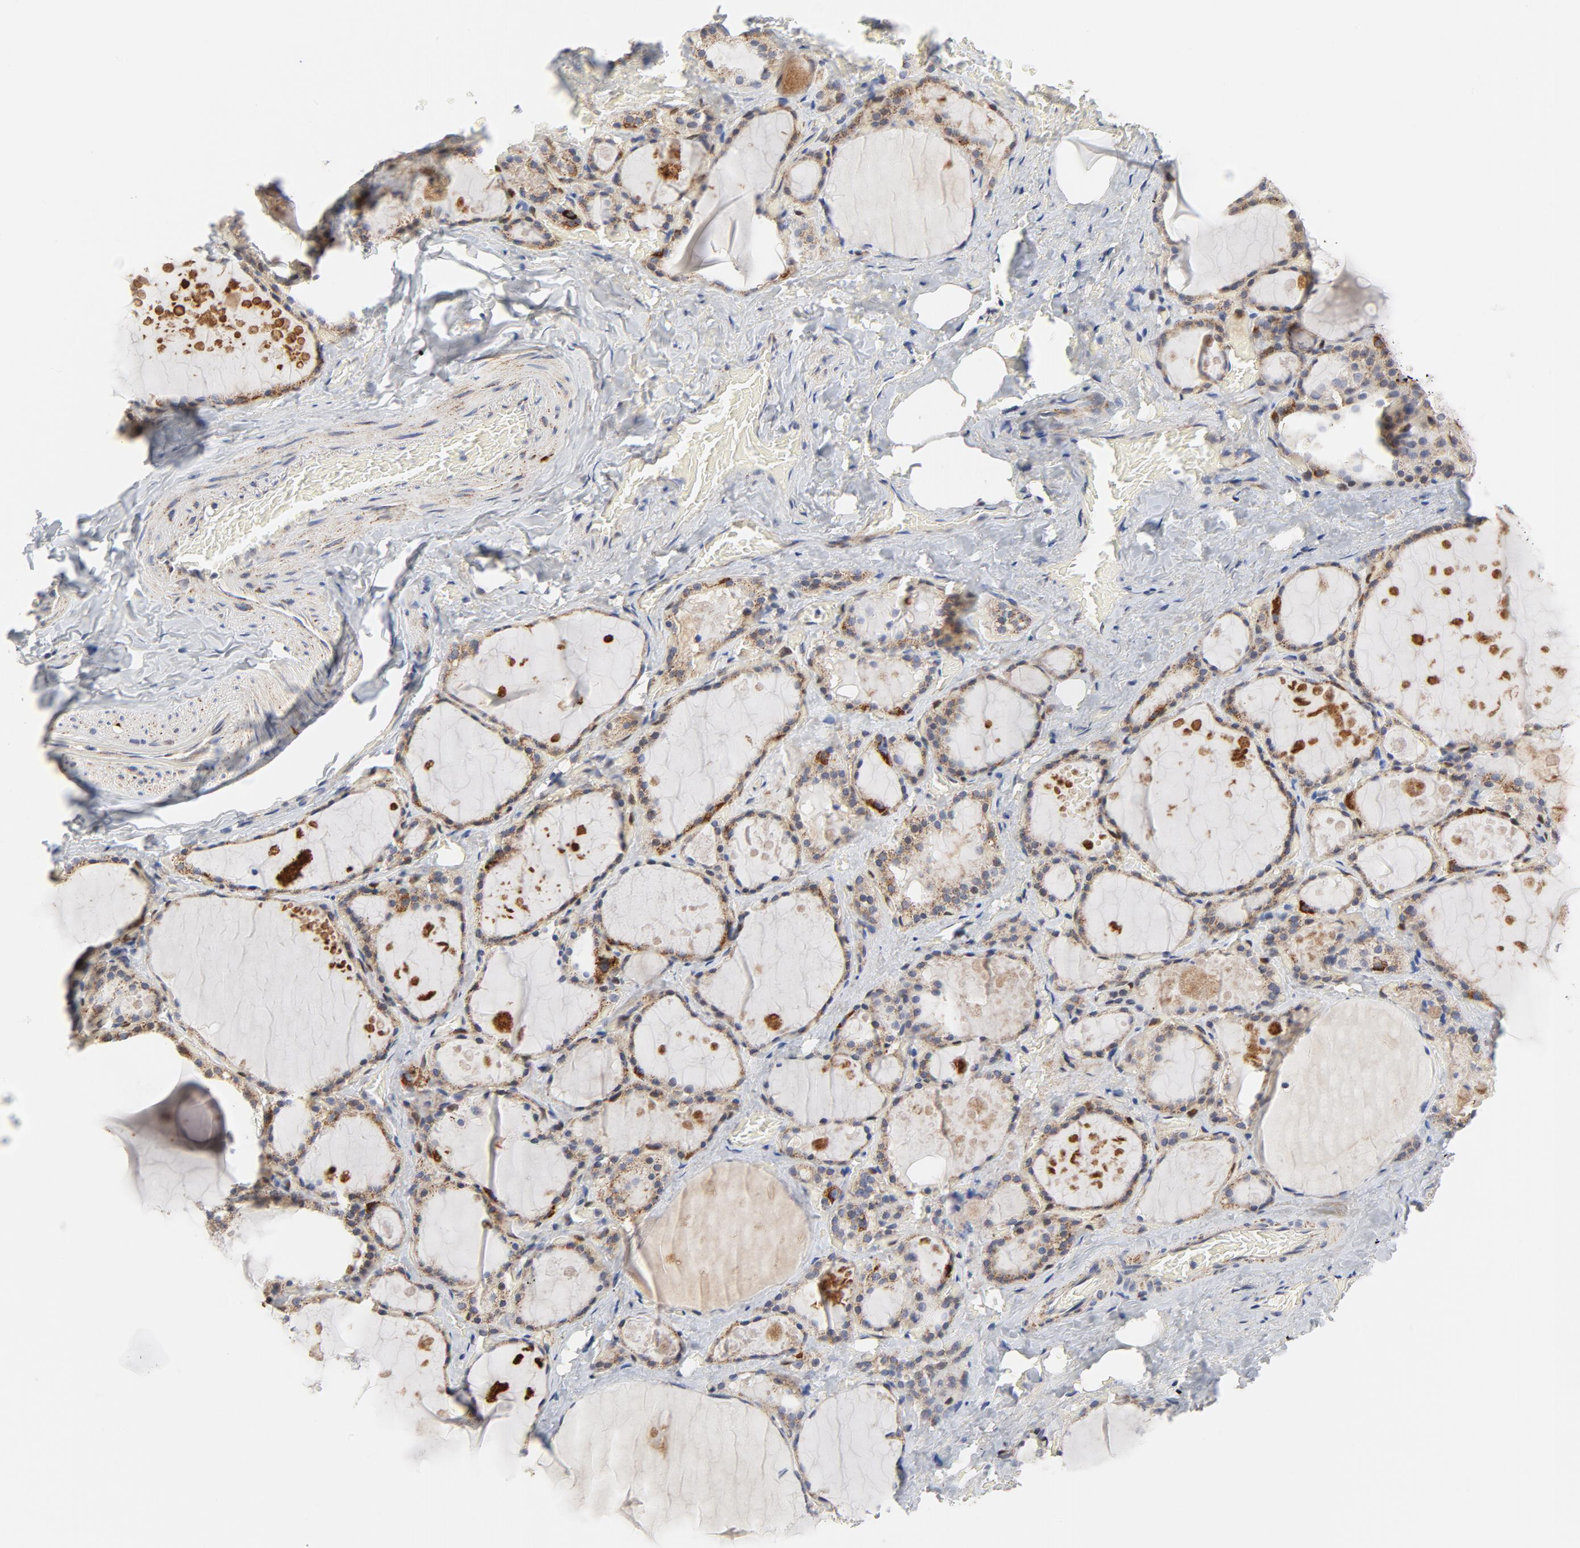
{"staining": {"intensity": "moderate", "quantity": ">75%", "location": "cytoplasmic/membranous"}, "tissue": "thyroid gland", "cell_type": "Glandular cells", "image_type": "normal", "snomed": [{"axis": "morphology", "description": "Normal tissue, NOS"}, {"axis": "topography", "description": "Thyroid gland"}], "caption": "A medium amount of moderate cytoplasmic/membranous expression is appreciated in about >75% of glandular cells in unremarkable thyroid gland.", "gene": "RAPGEF4", "patient": {"sex": "male", "age": 61}}